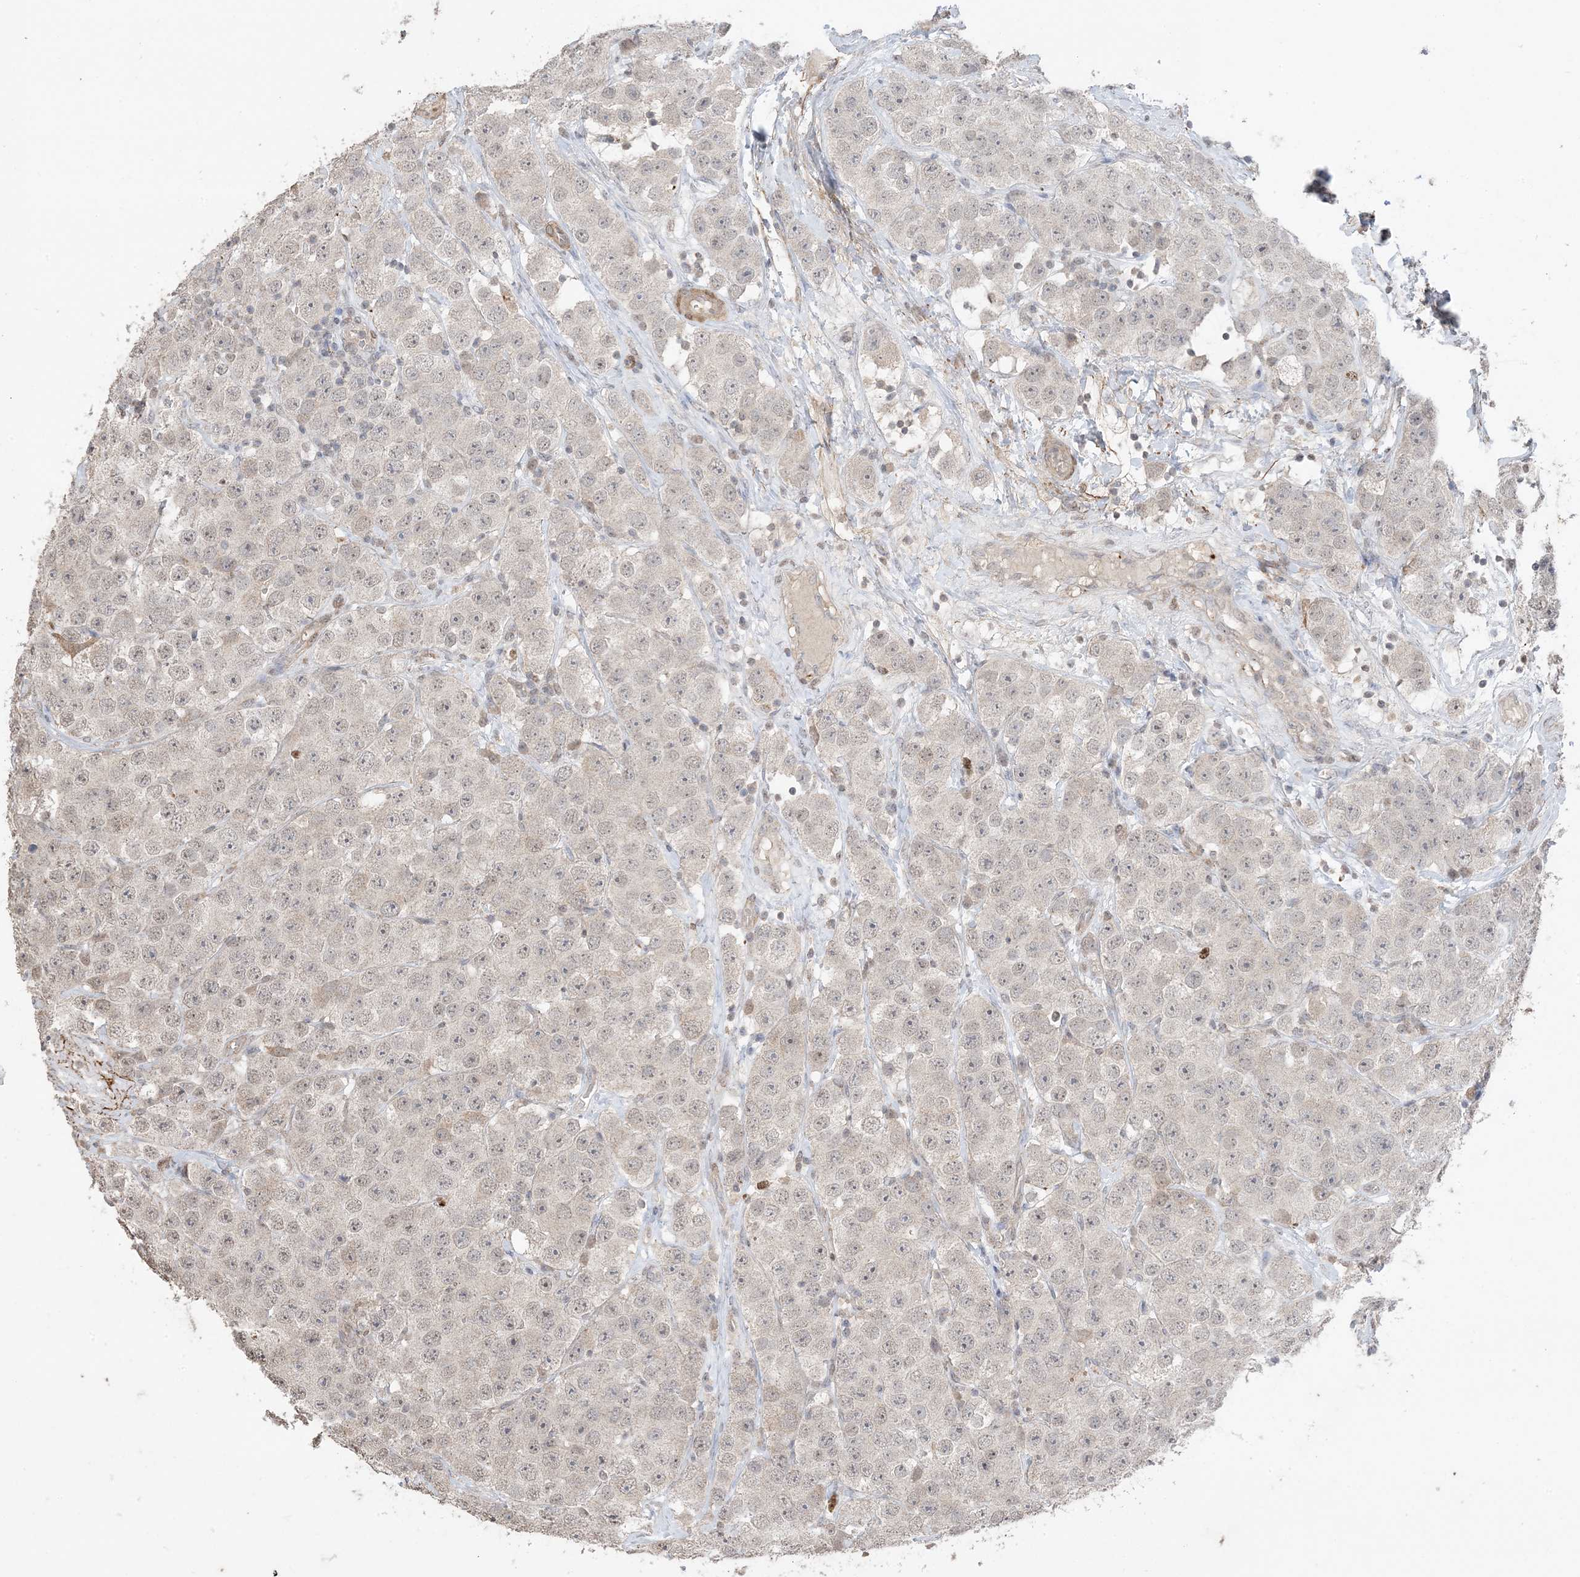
{"staining": {"intensity": "negative", "quantity": "none", "location": "none"}, "tissue": "testis cancer", "cell_type": "Tumor cells", "image_type": "cancer", "snomed": [{"axis": "morphology", "description": "Seminoma, NOS"}, {"axis": "topography", "description": "Testis"}], "caption": "Seminoma (testis) was stained to show a protein in brown. There is no significant staining in tumor cells.", "gene": "XRN1", "patient": {"sex": "male", "age": 28}}